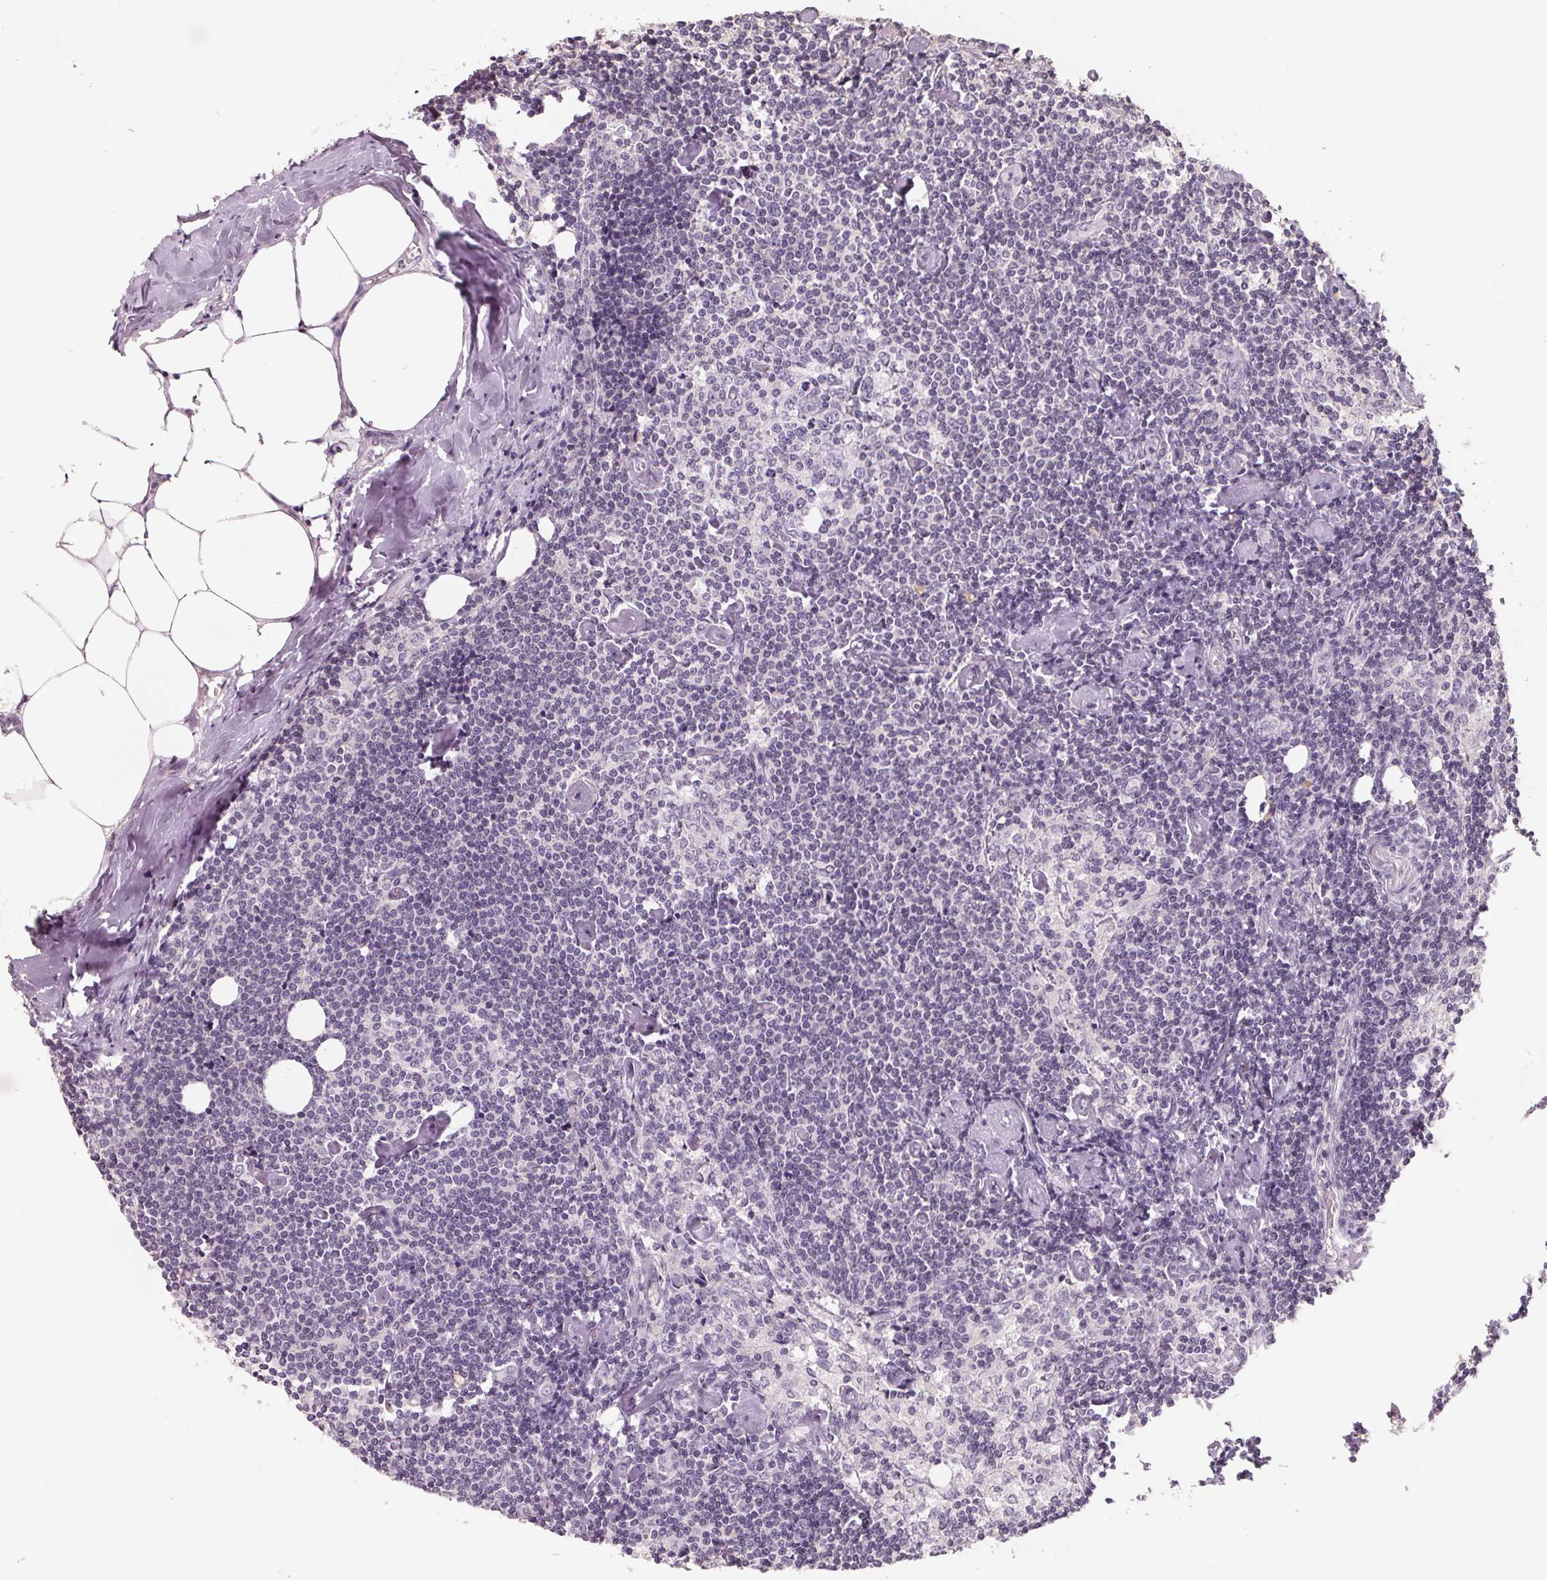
{"staining": {"intensity": "negative", "quantity": "none", "location": "none"}, "tissue": "lymph node", "cell_type": "Germinal center cells", "image_type": "normal", "snomed": [{"axis": "morphology", "description": "Normal tissue, NOS"}, {"axis": "topography", "description": "Lymph node"}], "caption": "Histopathology image shows no significant protein staining in germinal center cells of benign lymph node.", "gene": "FTCD", "patient": {"sex": "female", "age": 69}}